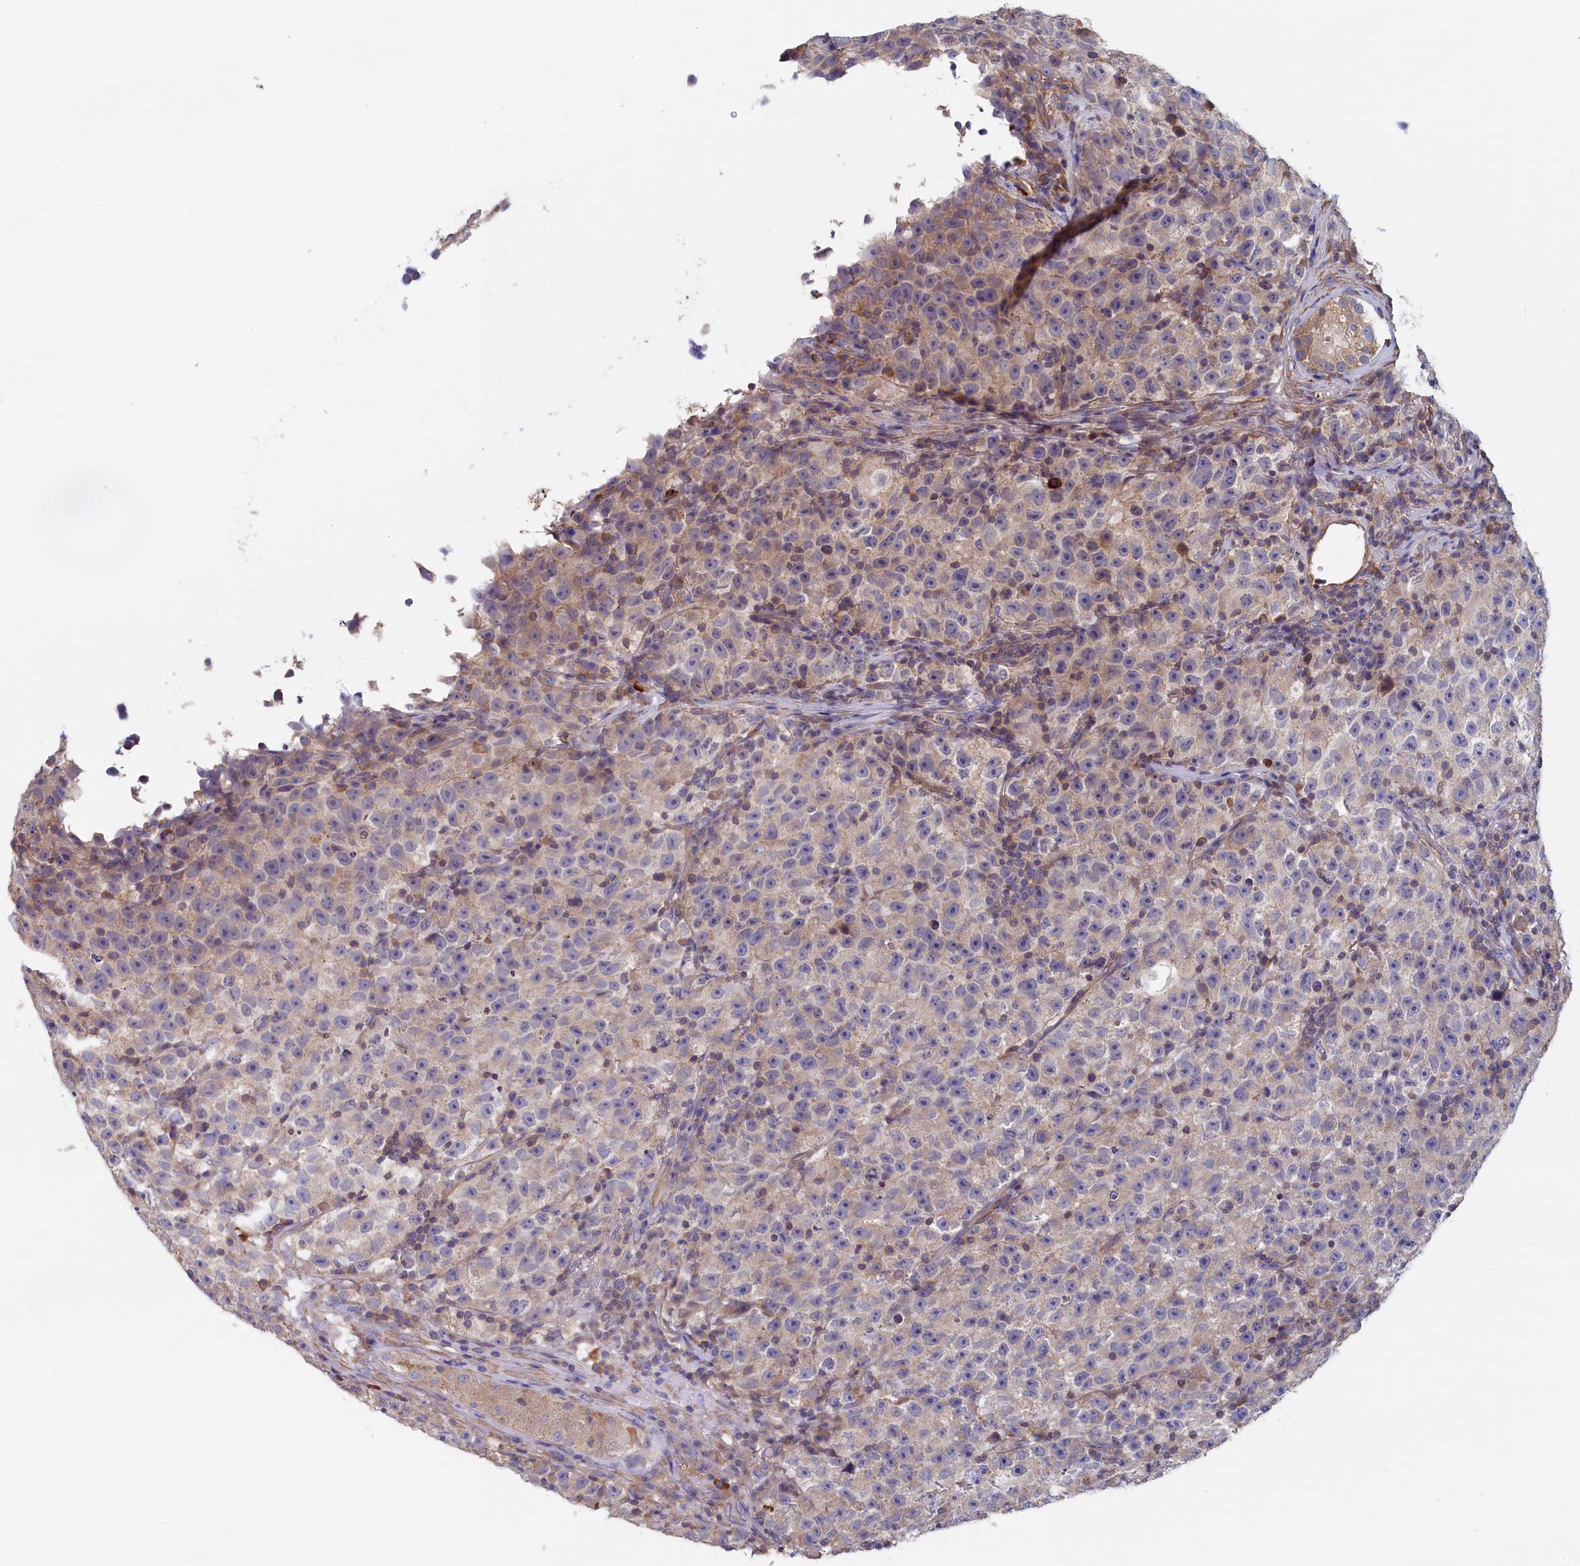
{"staining": {"intensity": "weak", "quantity": "<25%", "location": "cytoplasmic/membranous"}, "tissue": "testis cancer", "cell_type": "Tumor cells", "image_type": "cancer", "snomed": [{"axis": "morphology", "description": "Seminoma, NOS"}, {"axis": "topography", "description": "Testis"}], "caption": "DAB (3,3'-diaminobenzidine) immunohistochemical staining of human seminoma (testis) reveals no significant positivity in tumor cells. The staining was performed using DAB (3,3'-diaminobenzidine) to visualize the protein expression in brown, while the nuclei were stained in blue with hematoxylin (Magnification: 20x).", "gene": "ANKRD2", "patient": {"sex": "male", "age": 22}}